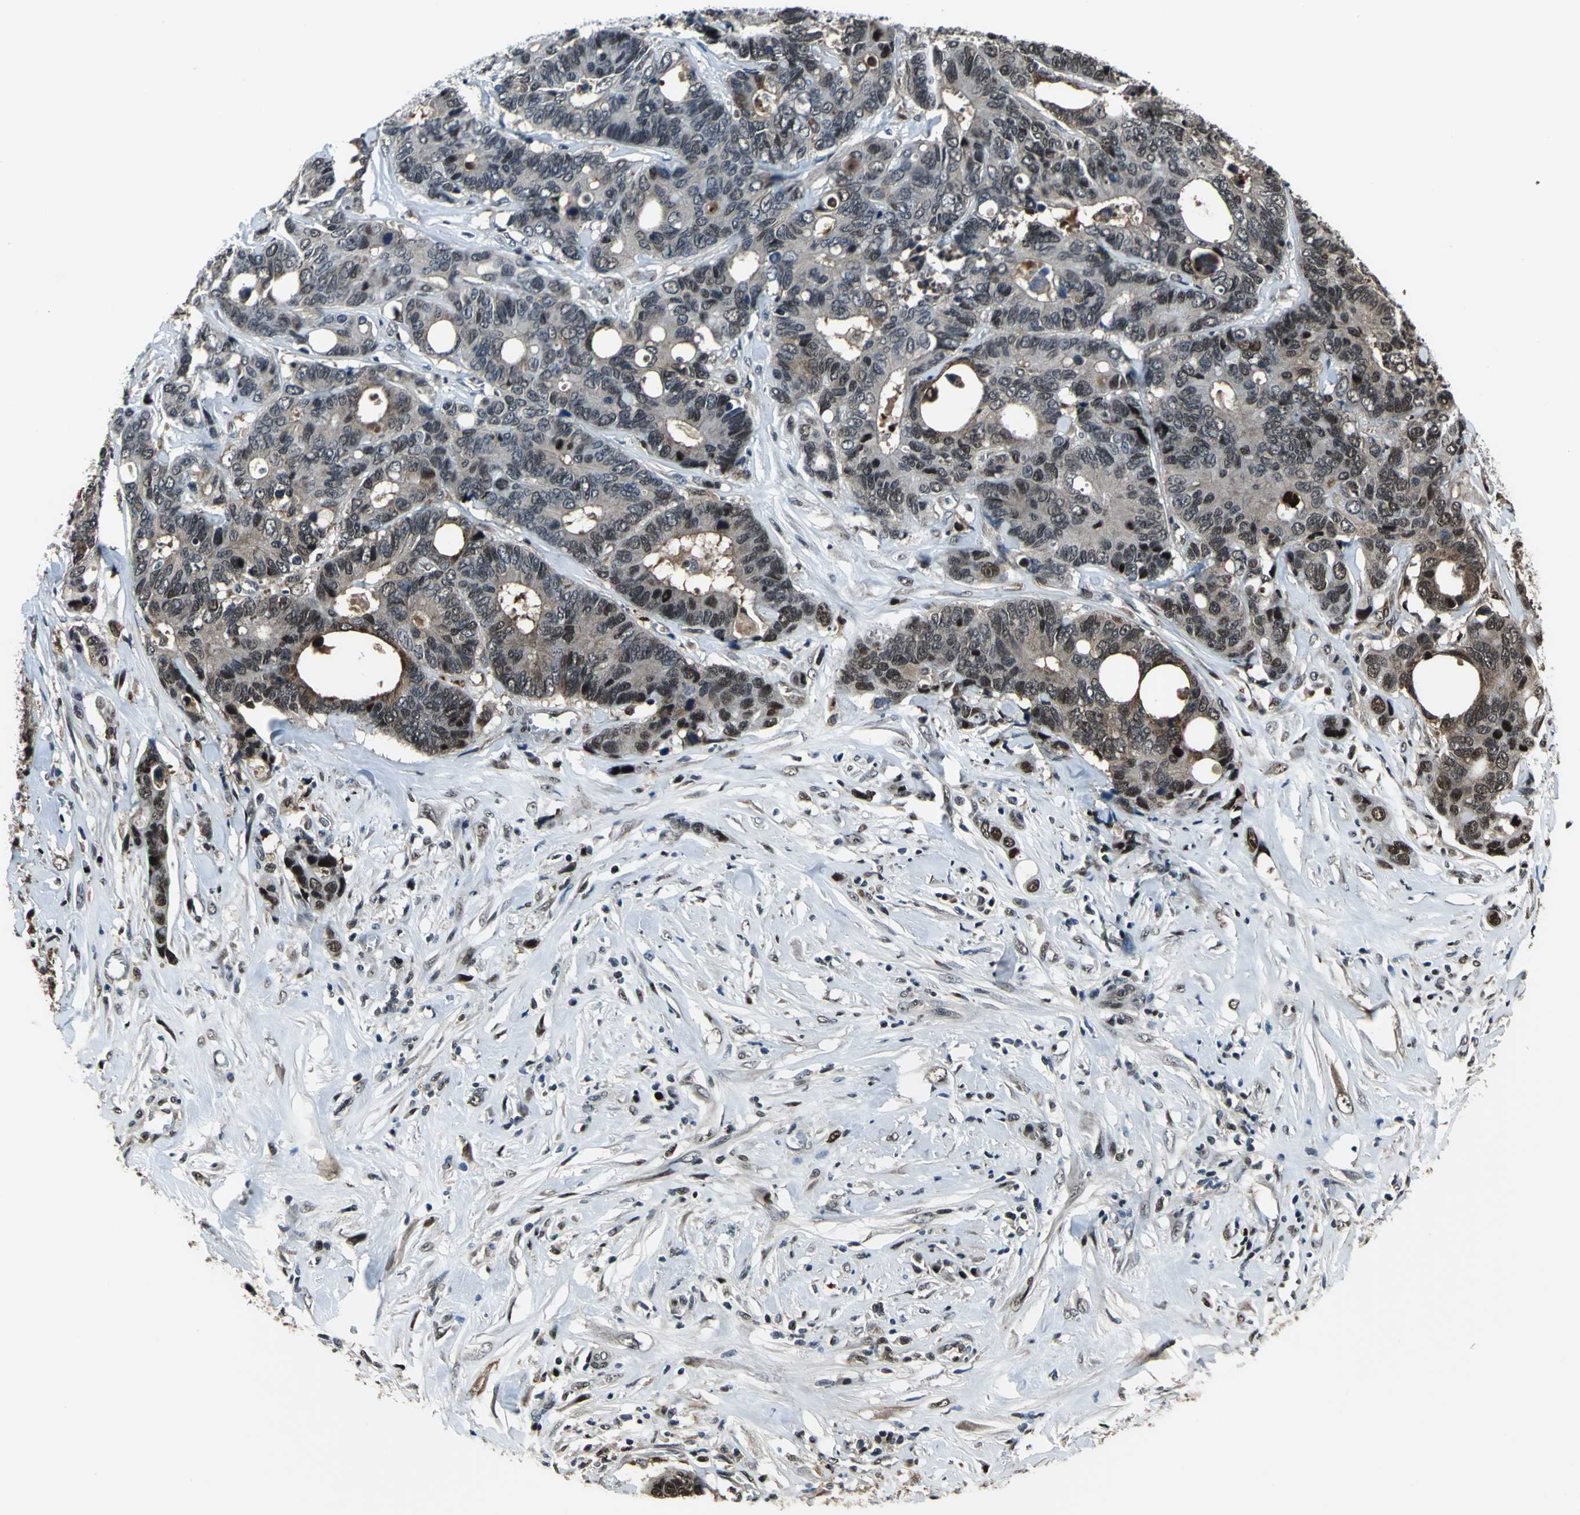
{"staining": {"intensity": "moderate", "quantity": "25%-75%", "location": "cytoplasmic/membranous,nuclear"}, "tissue": "colorectal cancer", "cell_type": "Tumor cells", "image_type": "cancer", "snomed": [{"axis": "morphology", "description": "Adenocarcinoma, NOS"}, {"axis": "topography", "description": "Rectum"}], "caption": "IHC (DAB (3,3'-diaminobenzidine)) staining of human colorectal adenocarcinoma reveals moderate cytoplasmic/membranous and nuclear protein expression in approximately 25%-75% of tumor cells. The protein of interest is stained brown, and the nuclei are stained in blue (DAB IHC with brightfield microscopy, high magnification).", "gene": "MIS18BP1", "patient": {"sex": "male", "age": 55}}